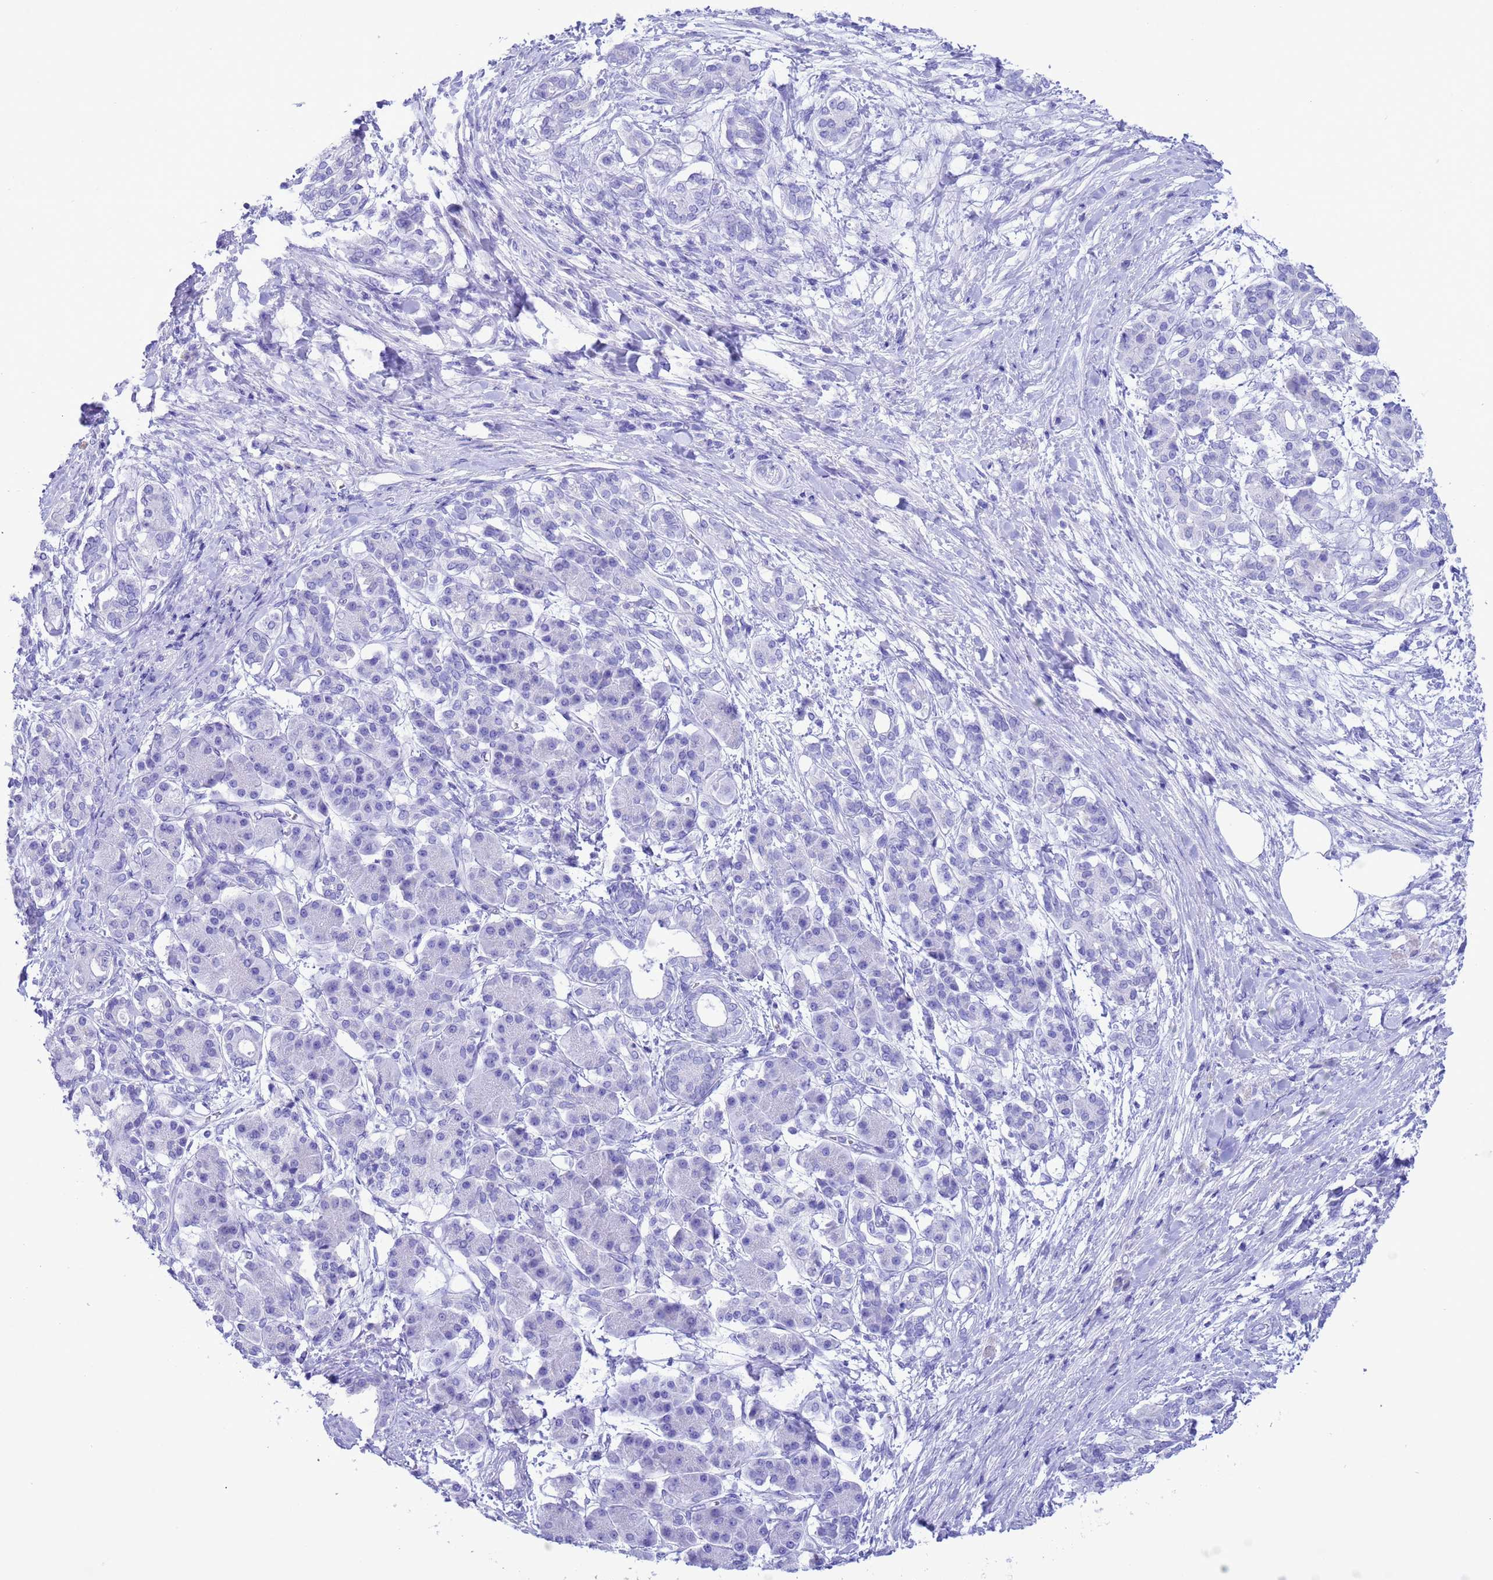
{"staining": {"intensity": "negative", "quantity": "none", "location": "none"}, "tissue": "pancreatic cancer", "cell_type": "Tumor cells", "image_type": "cancer", "snomed": [{"axis": "morphology", "description": "Adenocarcinoma, NOS"}, {"axis": "topography", "description": "Pancreas"}], "caption": "An immunohistochemistry (IHC) image of adenocarcinoma (pancreatic) is shown. There is no staining in tumor cells of adenocarcinoma (pancreatic).", "gene": "GSTM1", "patient": {"sex": "female", "age": 55}}